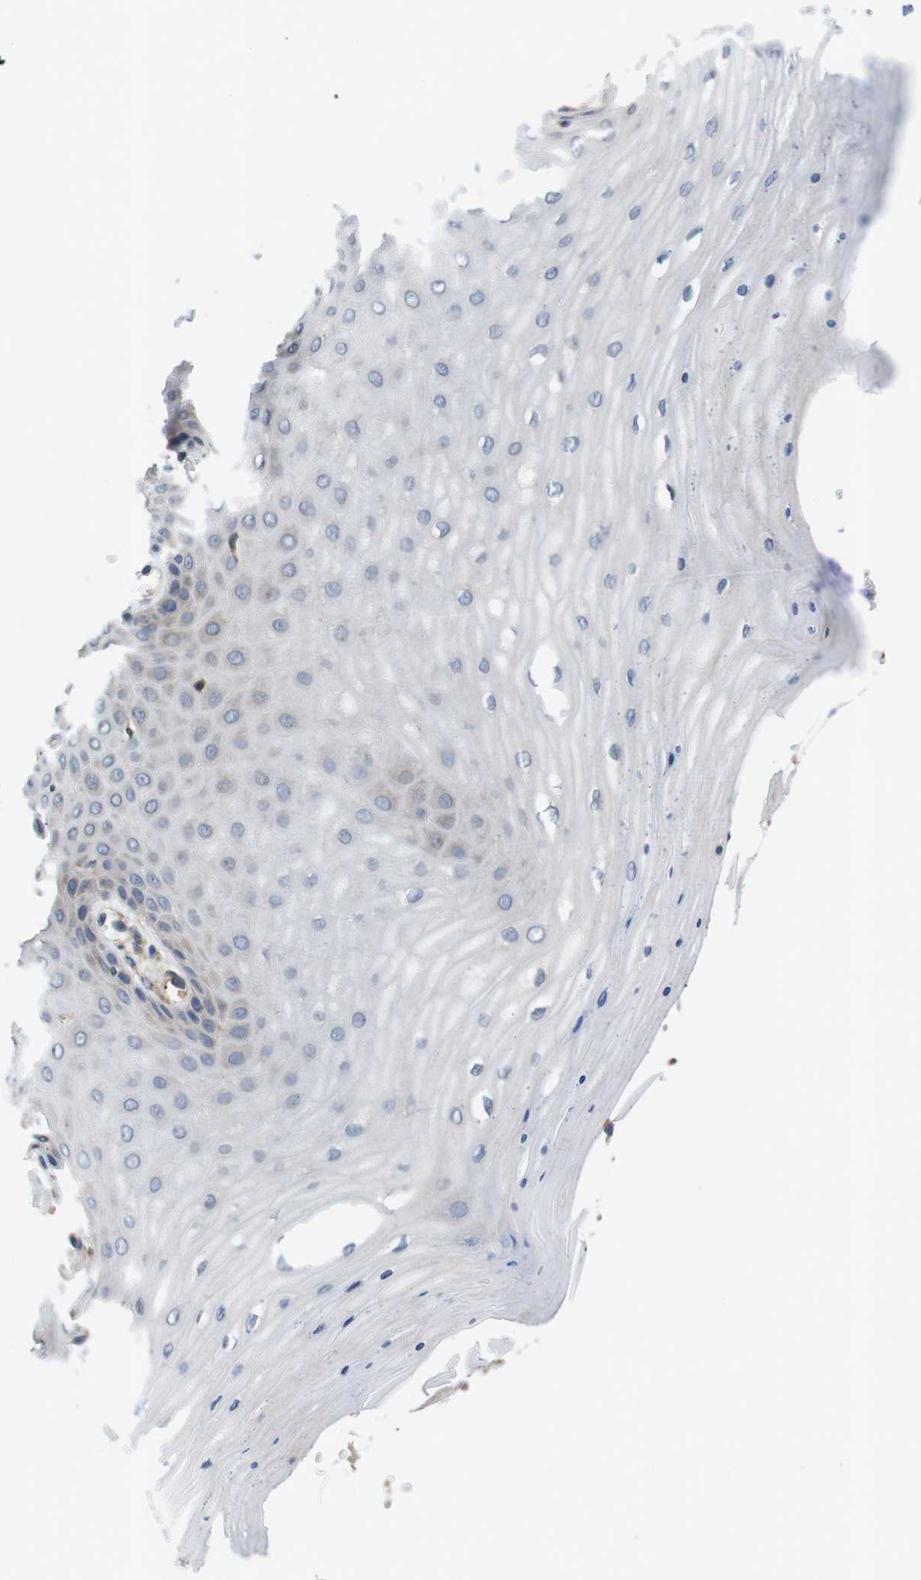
{"staining": {"intensity": "weak", "quantity": ">75%", "location": "cytoplasmic/membranous"}, "tissue": "cervix", "cell_type": "Glandular cells", "image_type": "normal", "snomed": [{"axis": "morphology", "description": "Normal tissue, NOS"}, {"axis": "topography", "description": "Cervix"}], "caption": "Weak cytoplasmic/membranous positivity is identified in about >75% of glandular cells in unremarkable cervix.", "gene": "HERPUD2", "patient": {"sex": "female", "age": 55}}